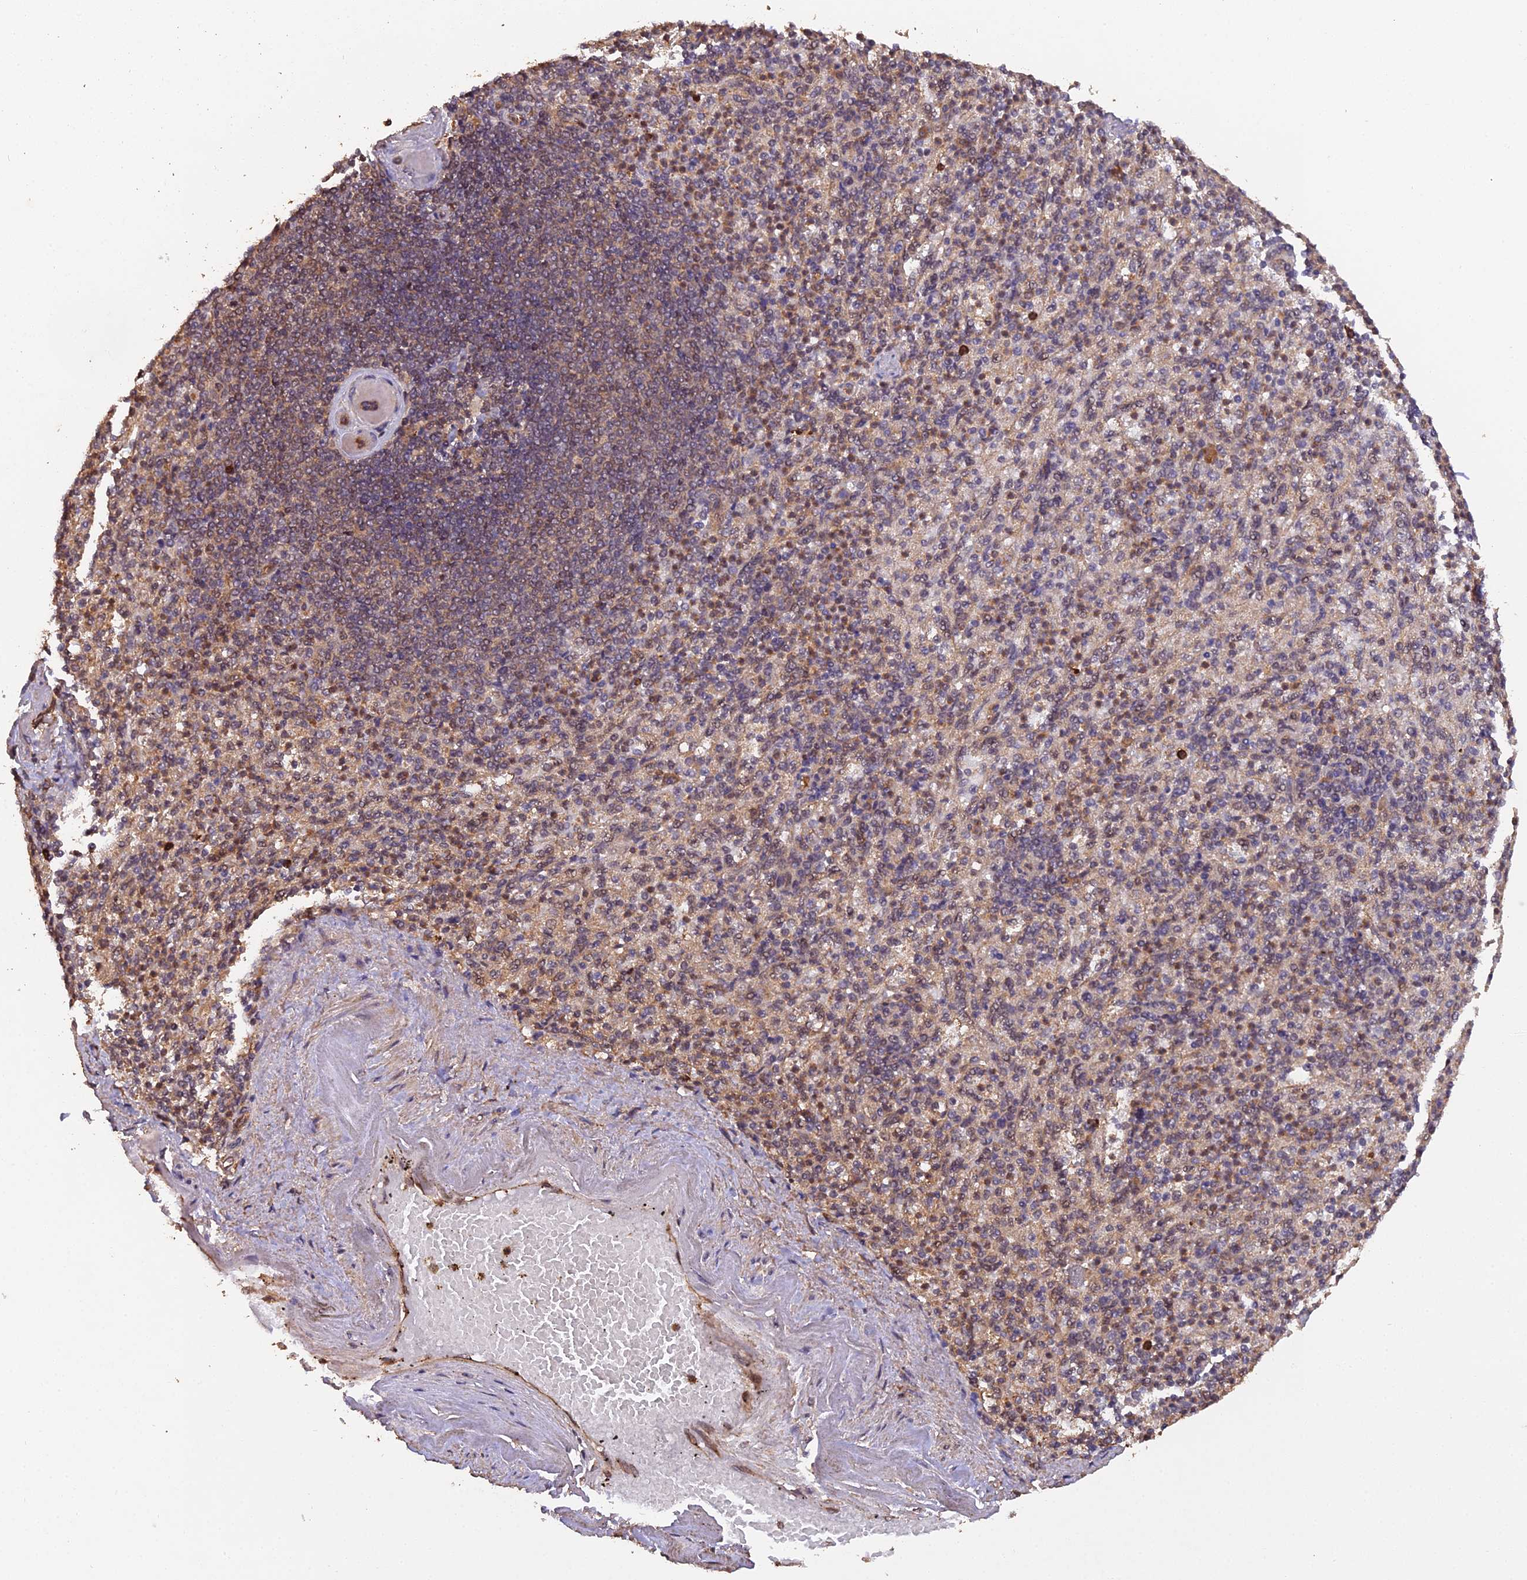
{"staining": {"intensity": "moderate", "quantity": "<25%", "location": "cytoplasmic/membranous,nuclear"}, "tissue": "spleen", "cell_type": "Cells in red pulp", "image_type": "normal", "snomed": [{"axis": "morphology", "description": "Normal tissue, NOS"}, {"axis": "topography", "description": "Spleen"}], "caption": "Immunohistochemical staining of unremarkable spleen shows moderate cytoplasmic/membranous,nuclear protein staining in about <25% of cells in red pulp.", "gene": "RALGAPA2", "patient": {"sex": "female", "age": 74}}